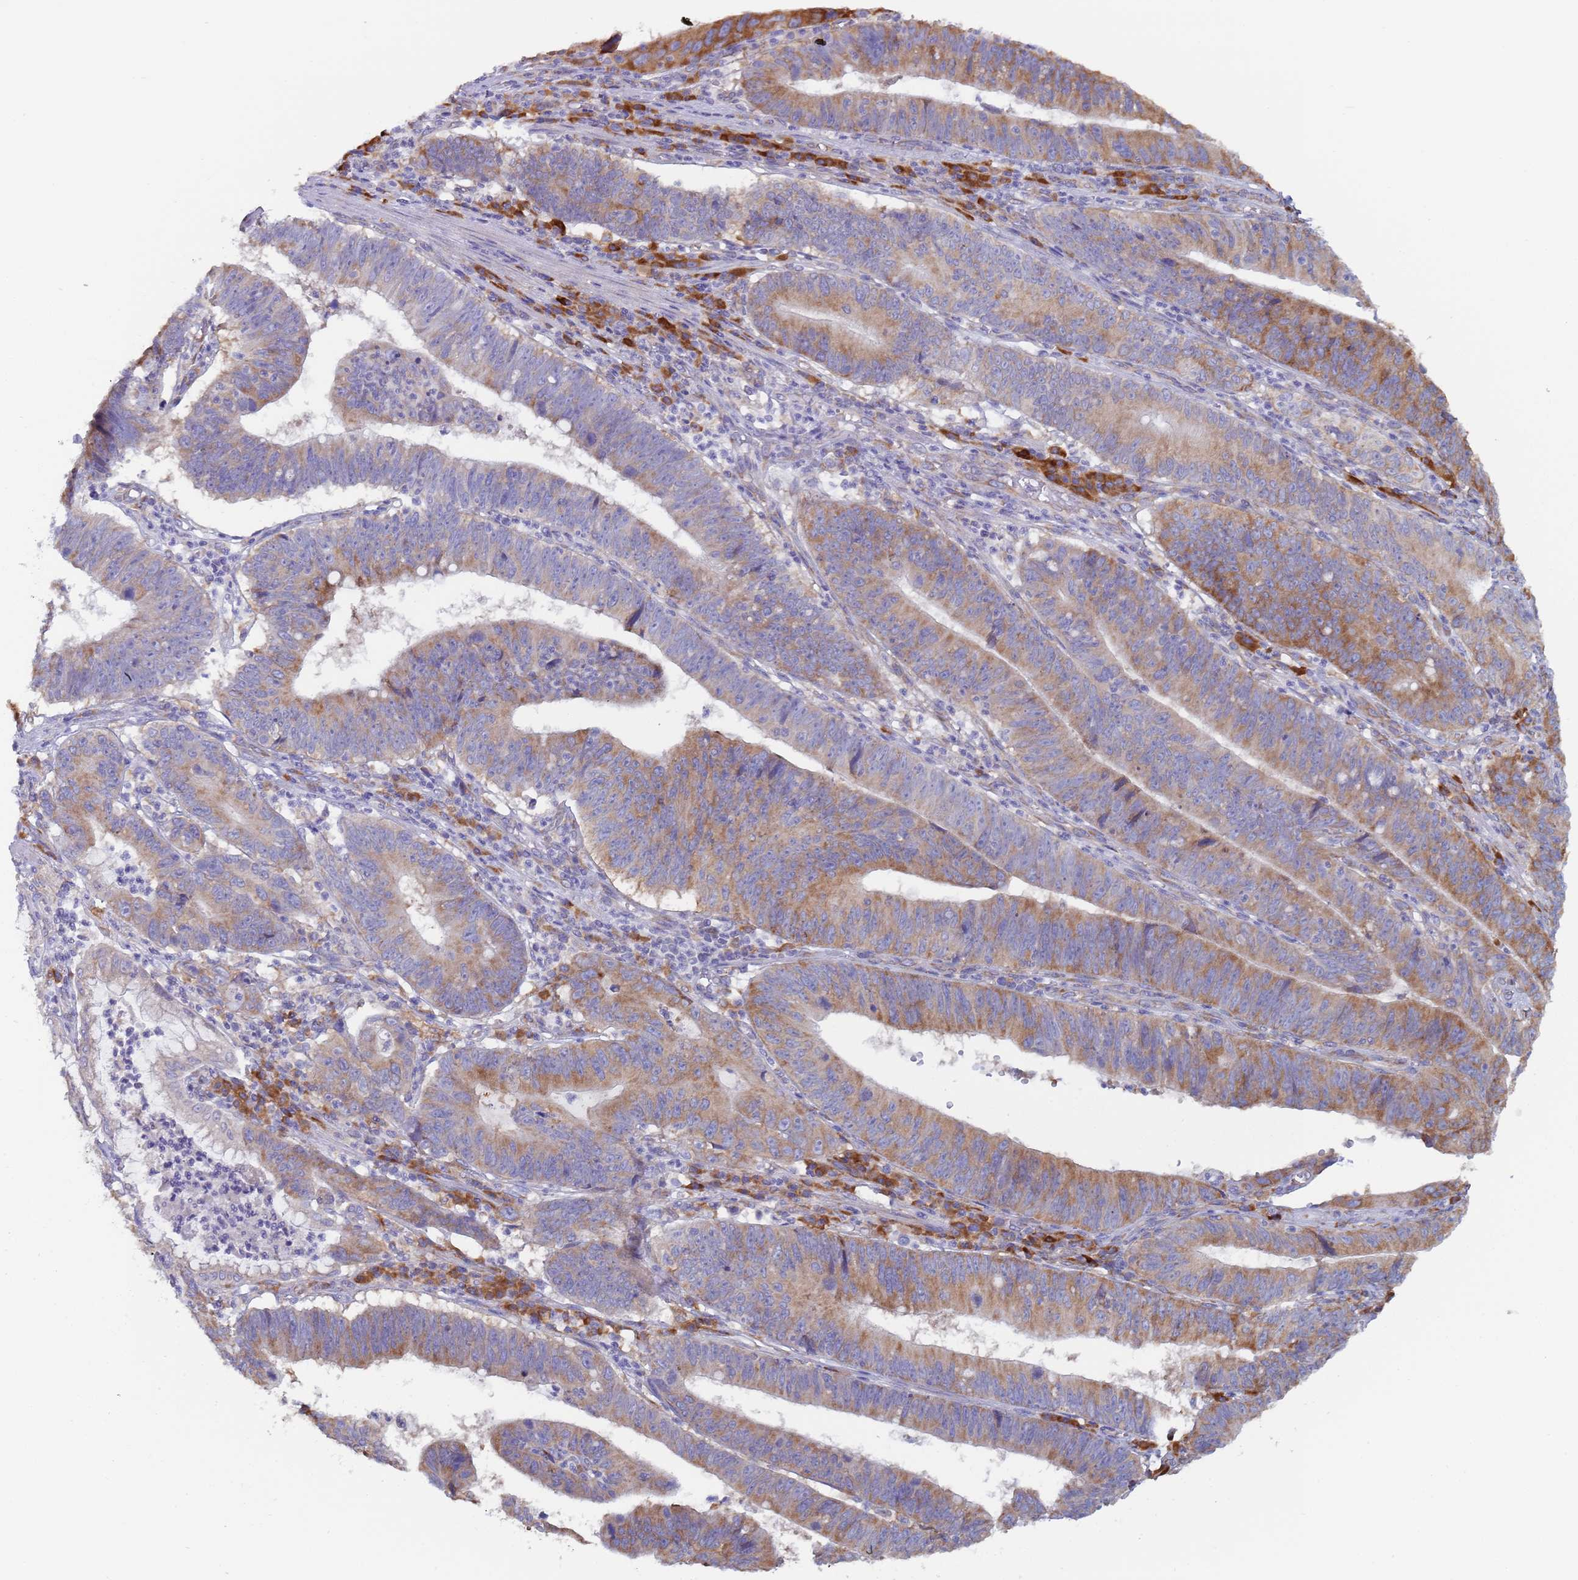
{"staining": {"intensity": "moderate", "quantity": "25%-75%", "location": "cytoplasmic/membranous"}, "tissue": "stomach cancer", "cell_type": "Tumor cells", "image_type": "cancer", "snomed": [{"axis": "morphology", "description": "Adenocarcinoma, NOS"}, {"axis": "topography", "description": "Stomach"}], "caption": "High-magnification brightfield microscopy of stomach adenocarcinoma stained with DAB (3,3'-diaminobenzidine) (brown) and counterstained with hematoxylin (blue). tumor cells exhibit moderate cytoplasmic/membranous expression is appreciated in about25%-75% of cells.", "gene": "ZNF844", "patient": {"sex": "male", "age": 59}}